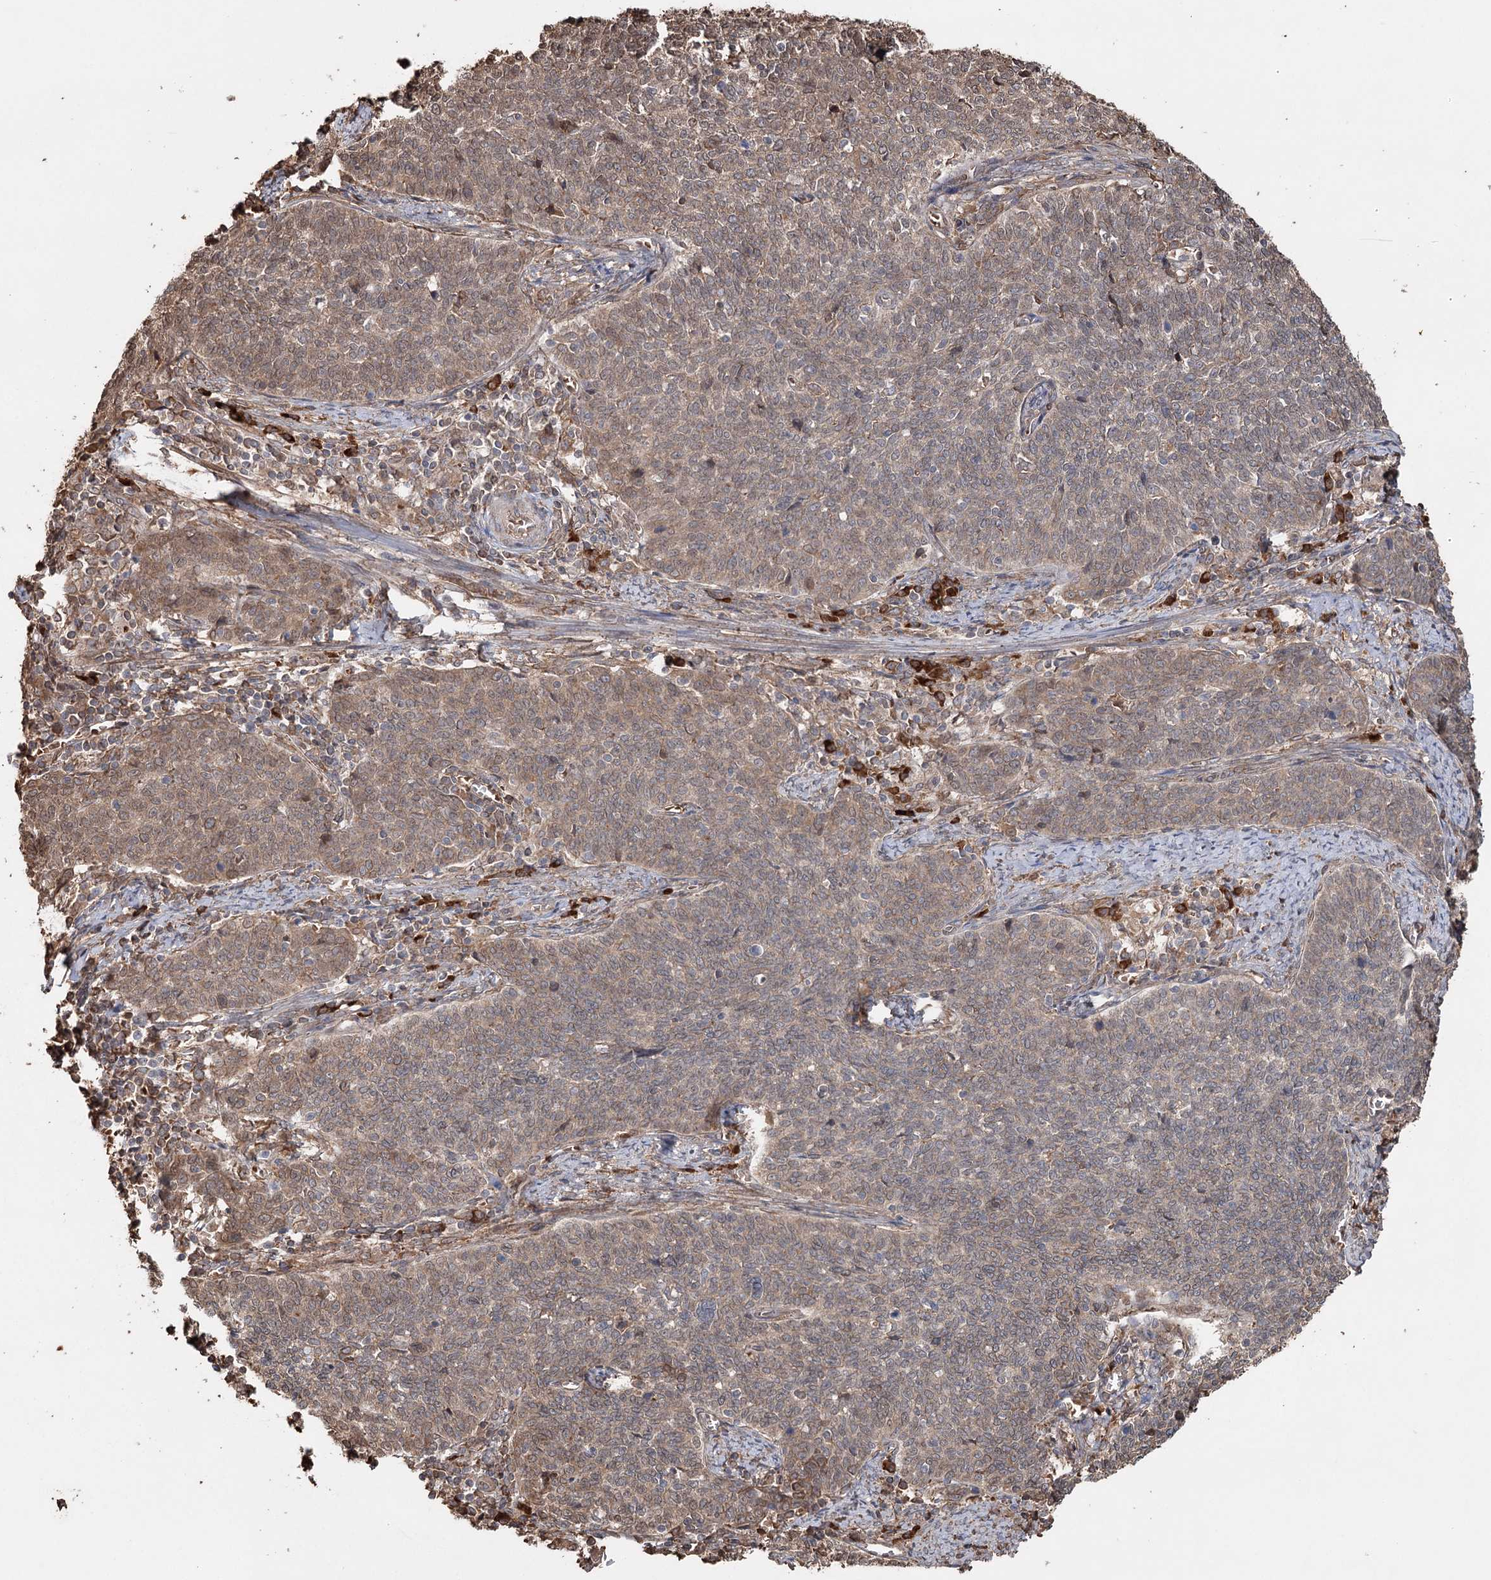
{"staining": {"intensity": "weak", "quantity": ">75%", "location": "cytoplasmic/membranous,nuclear"}, "tissue": "cervical cancer", "cell_type": "Tumor cells", "image_type": "cancer", "snomed": [{"axis": "morphology", "description": "Squamous cell carcinoma, NOS"}, {"axis": "topography", "description": "Cervix"}], "caption": "Immunohistochemistry (IHC) (DAB (3,3'-diaminobenzidine)) staining of squamous cell carcinoma (cervical) displays weak cytoplasmic/membranous and nuclear protein expression in about >75% of tumor cells.", "gene": "SYVN1", "patient": {"sex": "female", "age": 39}}